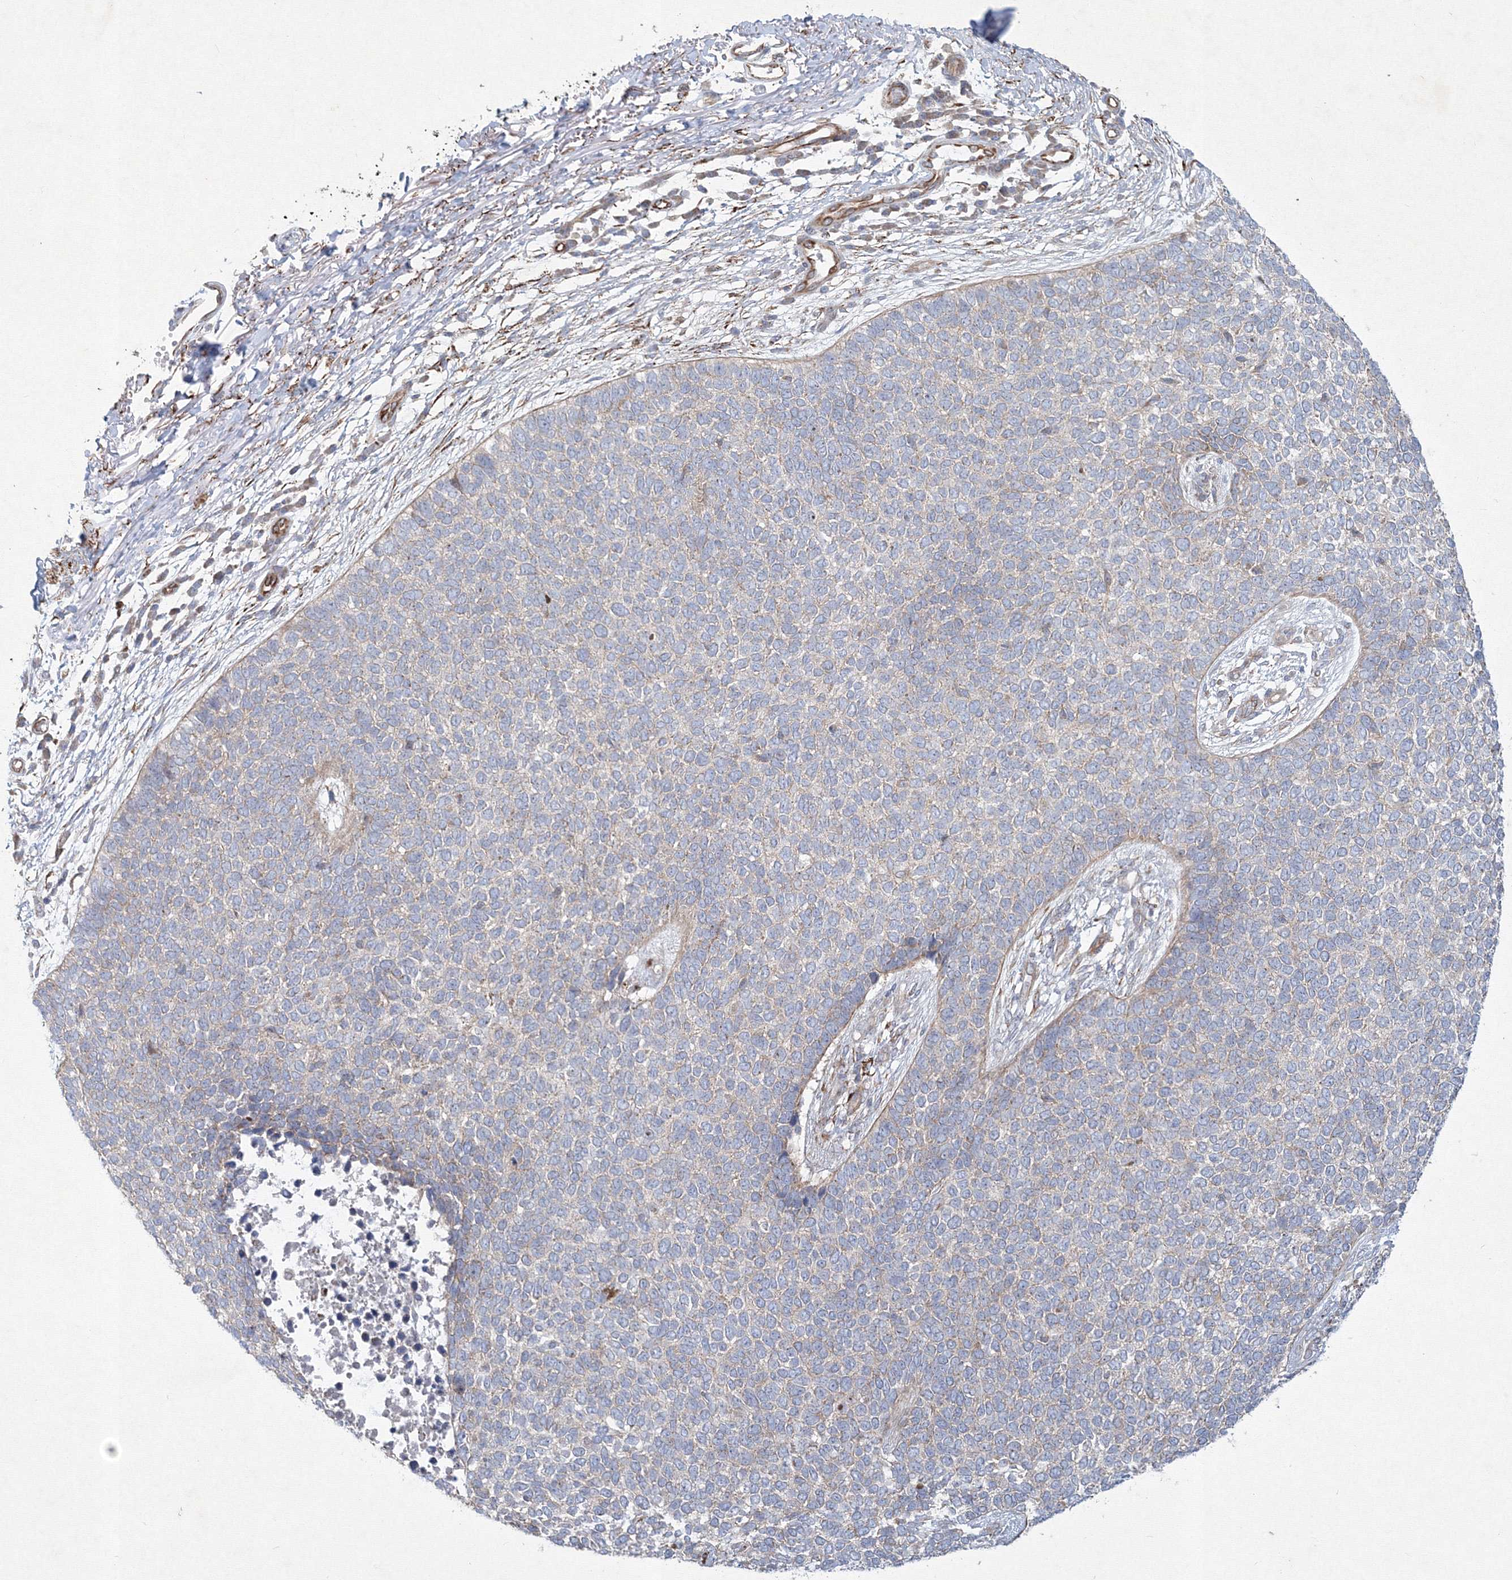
{"staining": {"intensity": "negative", "quantity": "none", "location": "none"}, "tissue": "skin cancer", "cell_type": "Tumor cells", "image_type": "cancer", "snomed": [{"axis": "morphology", "description": "Basal cell carcinoma"}, {"axis": "topography", "description": "Skin"}], "caption": "DAB (3,3'-diaminobenzidine) immunohistochemical staining of basal cell carcinoma (skin) displays no significant positivity in tumor cells. (DAB (3,3'-diaminobenzidine) immunohistochemistry with hematoxylin counter stain).", "gene": "WDR49", "patient": {"sex": "female", "age": 84}}